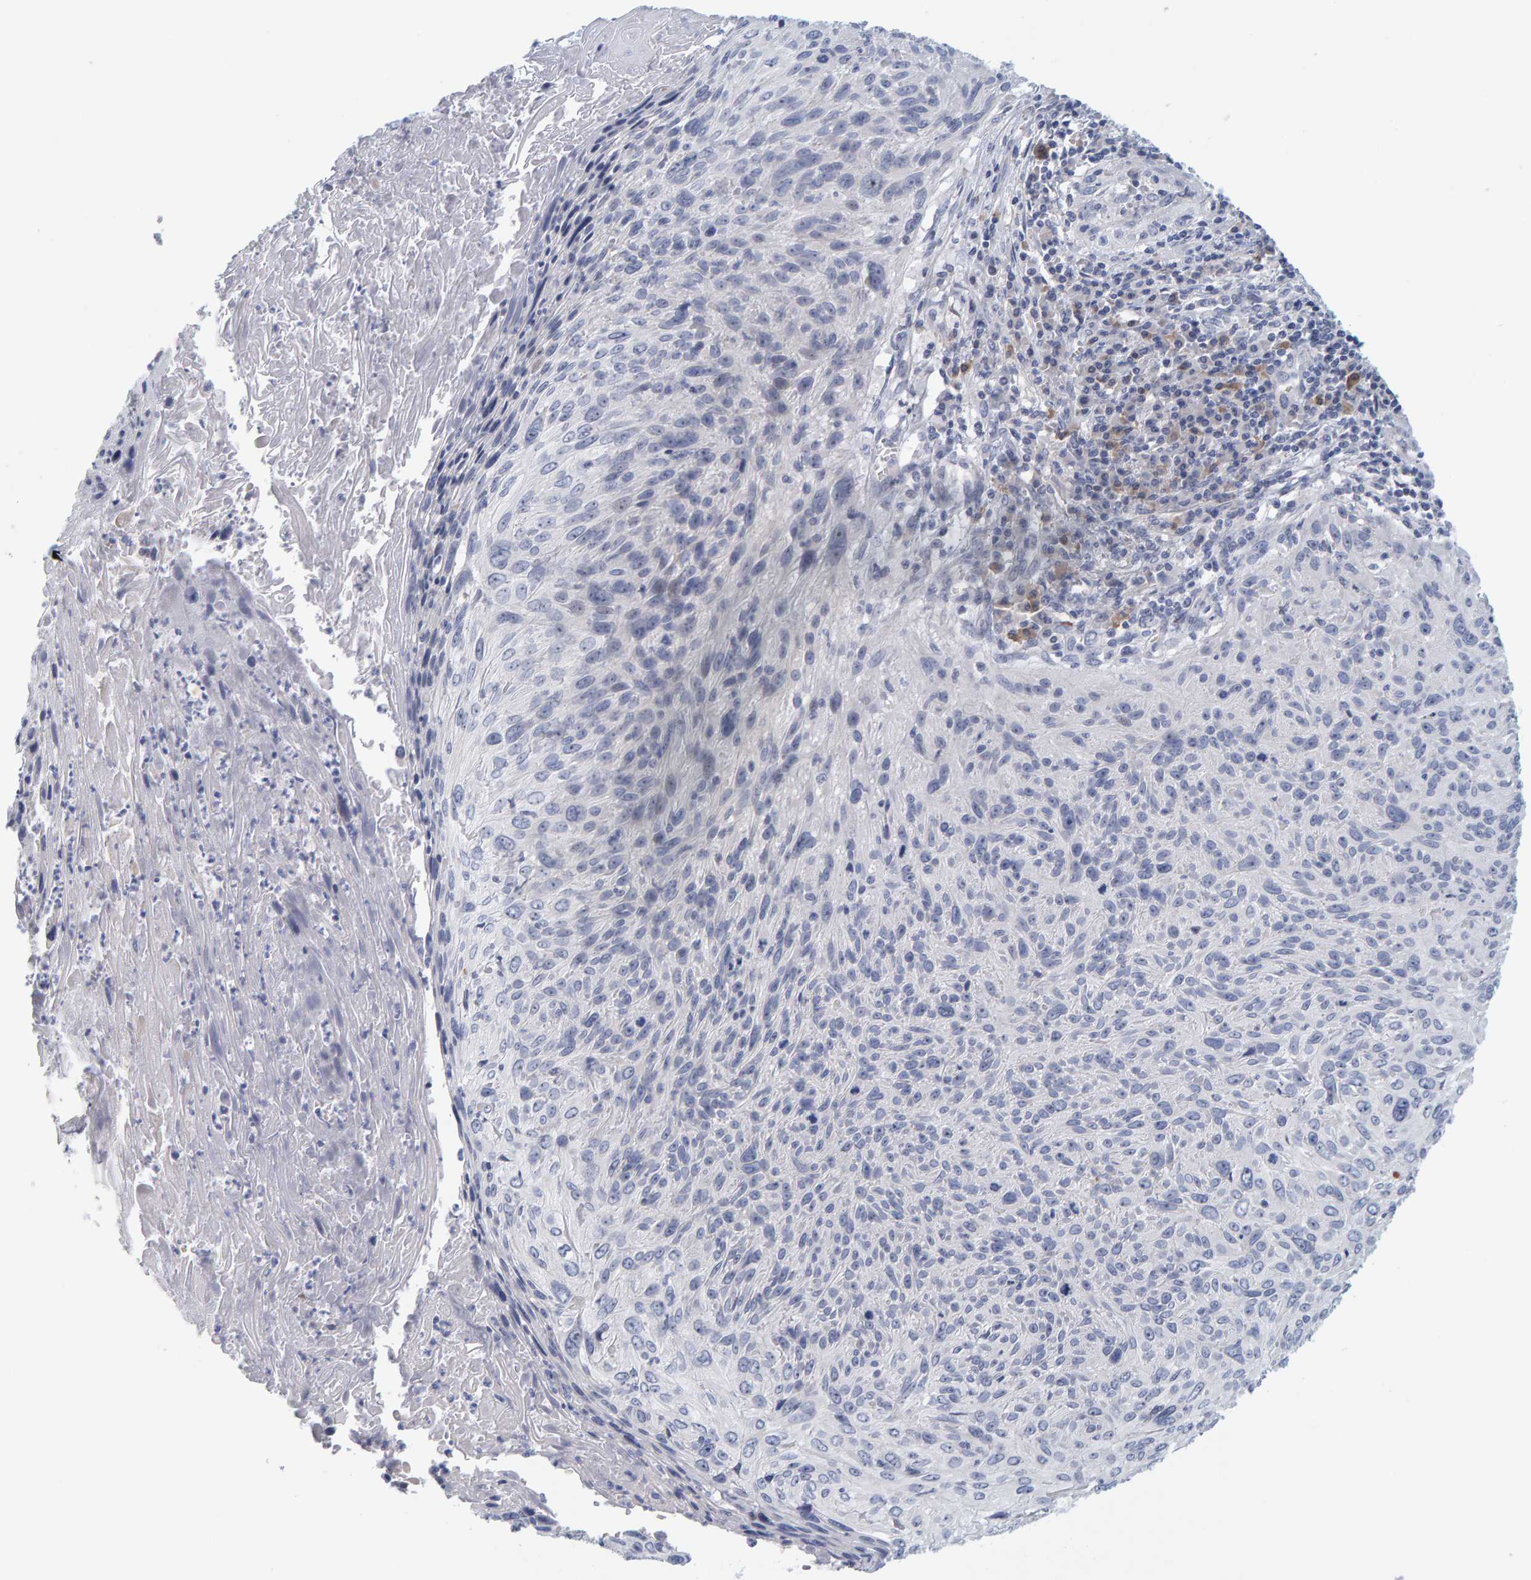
{"staining": {"intensity": "negative", "quantity": "none", "location": "none"}, "tissue": "cervical cancer", "cell_type": "Tumor cells", "image_type": "cancer", "snomed": [{"axis": "morphology", "description": "Squamous cell carcinoma, NOS"}, {"axis": "topography", "description": "Cervix"}], "caption": "There is no significant staining in tumor cells of cervical squamous cell carcinoma.", "gene": "ZNF77", "patient": {"sex": "female", "age": 51}}